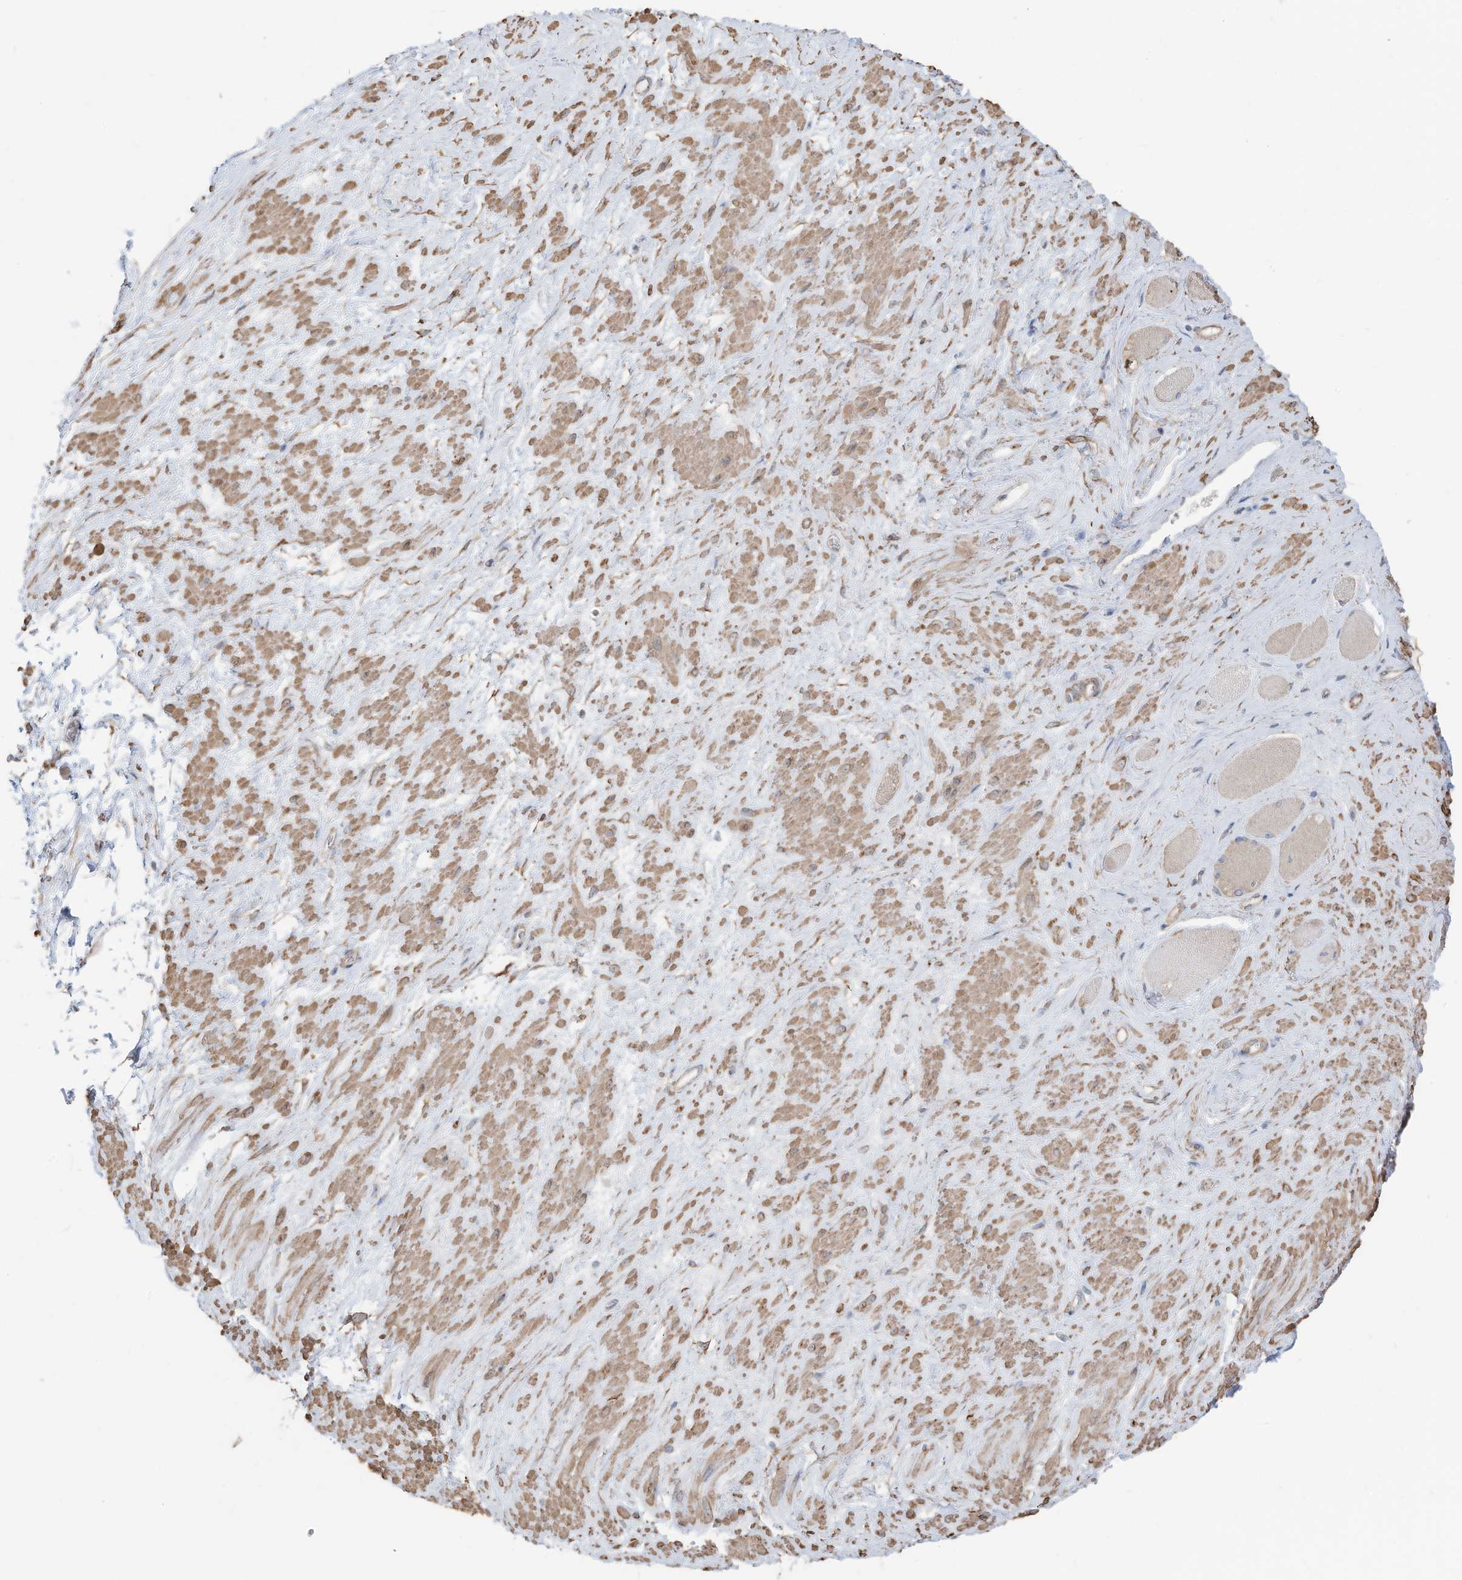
{"staining": {"intensity": "weak", "quantity": ">75%", "location": "cytoplasmic/membranous"}, "tissue": "adipose tissue", "cell_type": "Adipocytes", "image_type": "normal", "snomed": [{"axis": "morphology", "description": "Normal tissue, NOS"}, {"axis": "morphology", "description": "Adenocarcinoma, Low grade"}, {"axis": "topography", "description": "Prostate"}, {"axis": "topography", "description": "Peripheral nerve tissue"}], "caption": "Immunohistochemistry staining of benign adipose tissue, which reveals low levels of weak cytoplasmic/membranous expression in about >75% of adipocytes indicating weak cytoplasmic/membranous protein expression. The staining was performed using DAB (3,3'-diaminobenzidine) (brown) for protein detection and nuclei were counterstained in hematoxylin (blue).", "gene": "SLC17A7", "patient": {"sex": "male", "age": 63}}